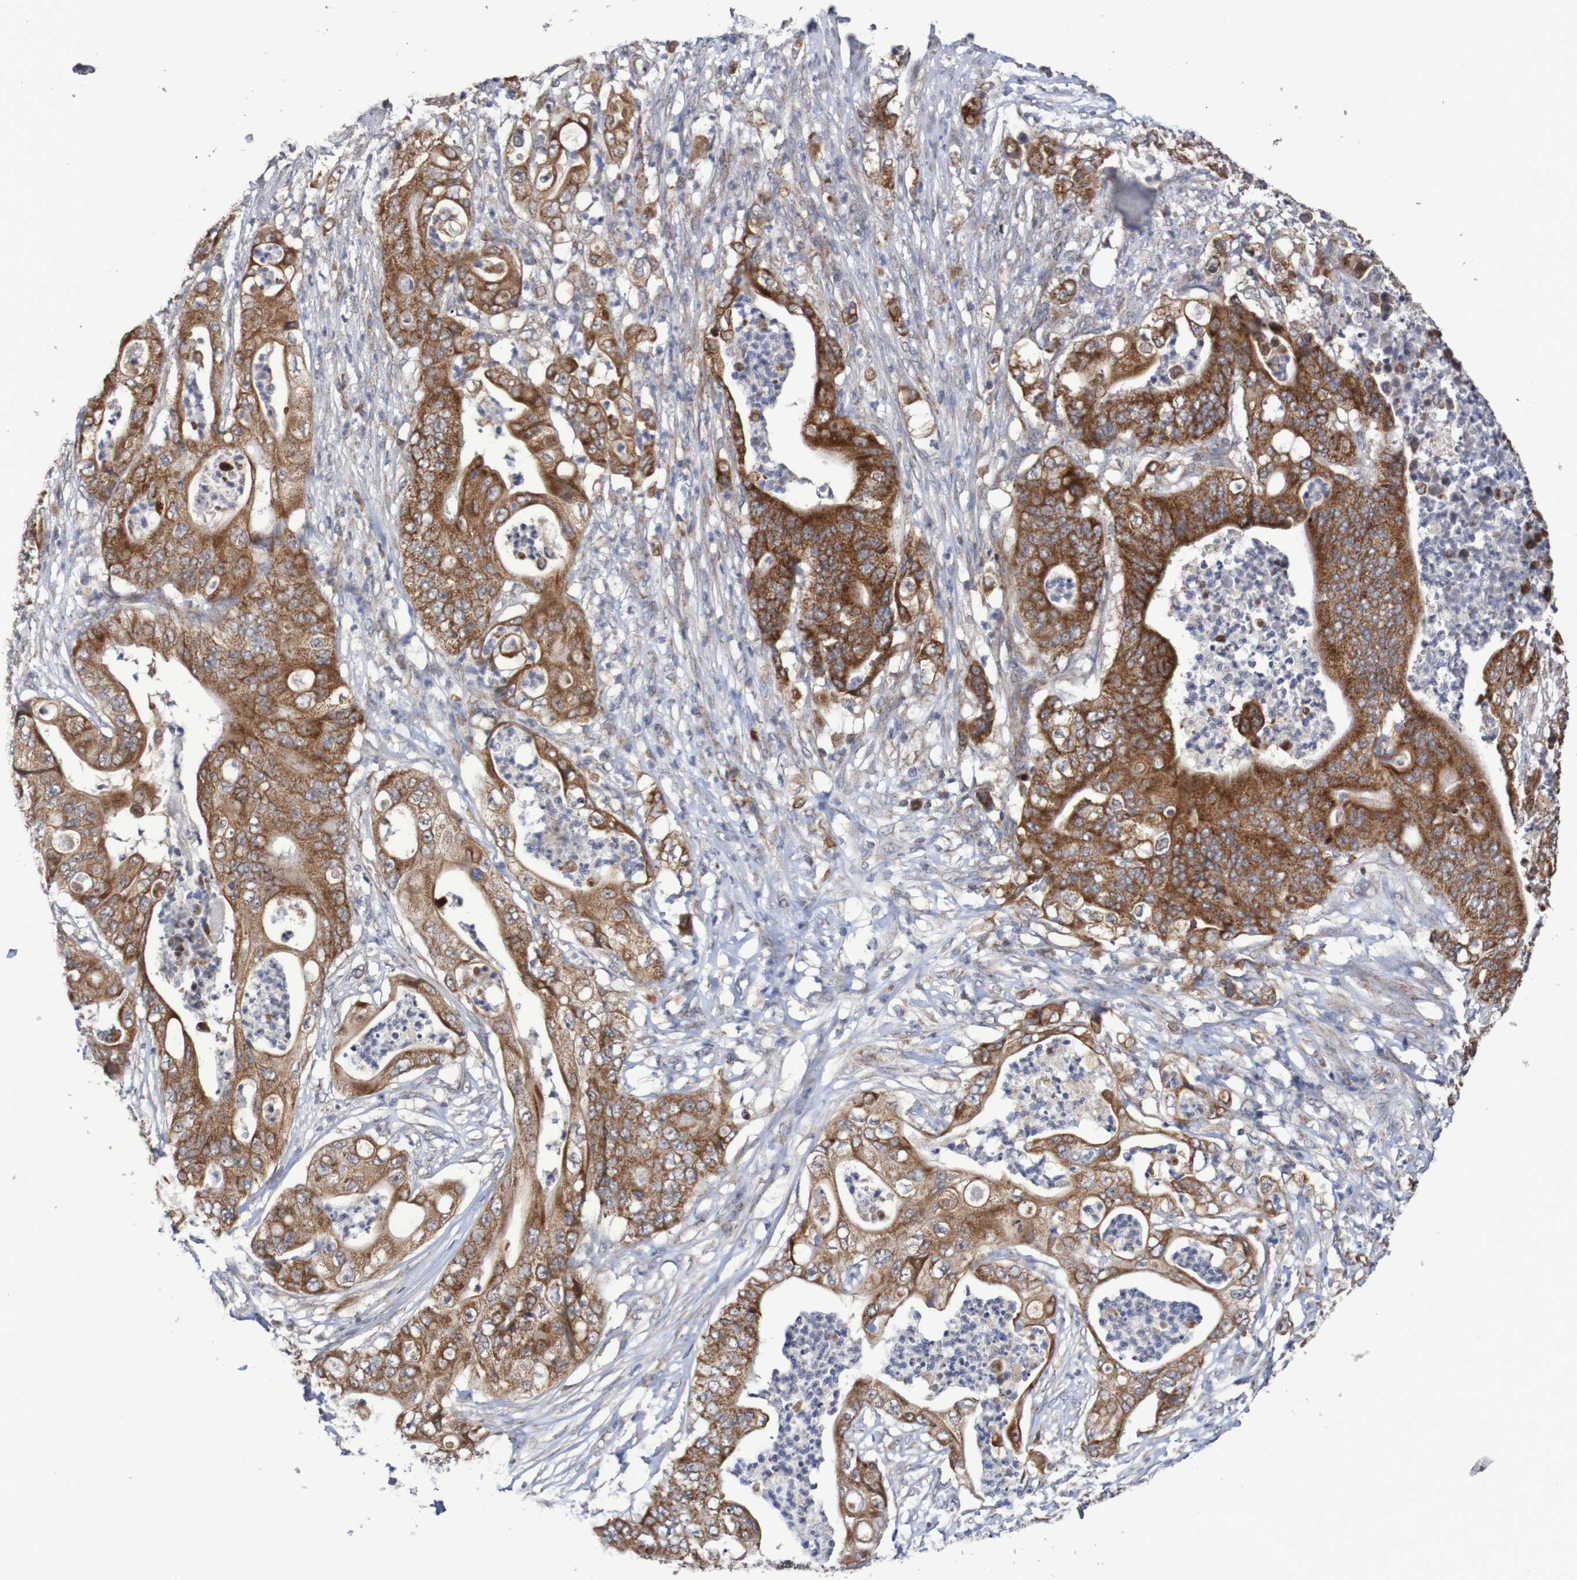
{"staining": {"intensity": "strong", "quantity": ">75%", "location": "cytoplasmic/membranous"}, "tissue": "stomach cancer", "cell_type": "Tumor cells", "image_type": "cancer", "snomed": [{"axis": "morphology", "description": "Adenocarcinoma, NOS"}, {"axis": "topography", "description": "Stomach"}], "caption": "Stomach adenocarcinoma was stained to show a protein in brown. There is high levels of strong cytoplasmic/membranous expression in approximately >75% of tumor cells.", "gene": "DVL1", "patient": {"sex": "female", "age": 73}}